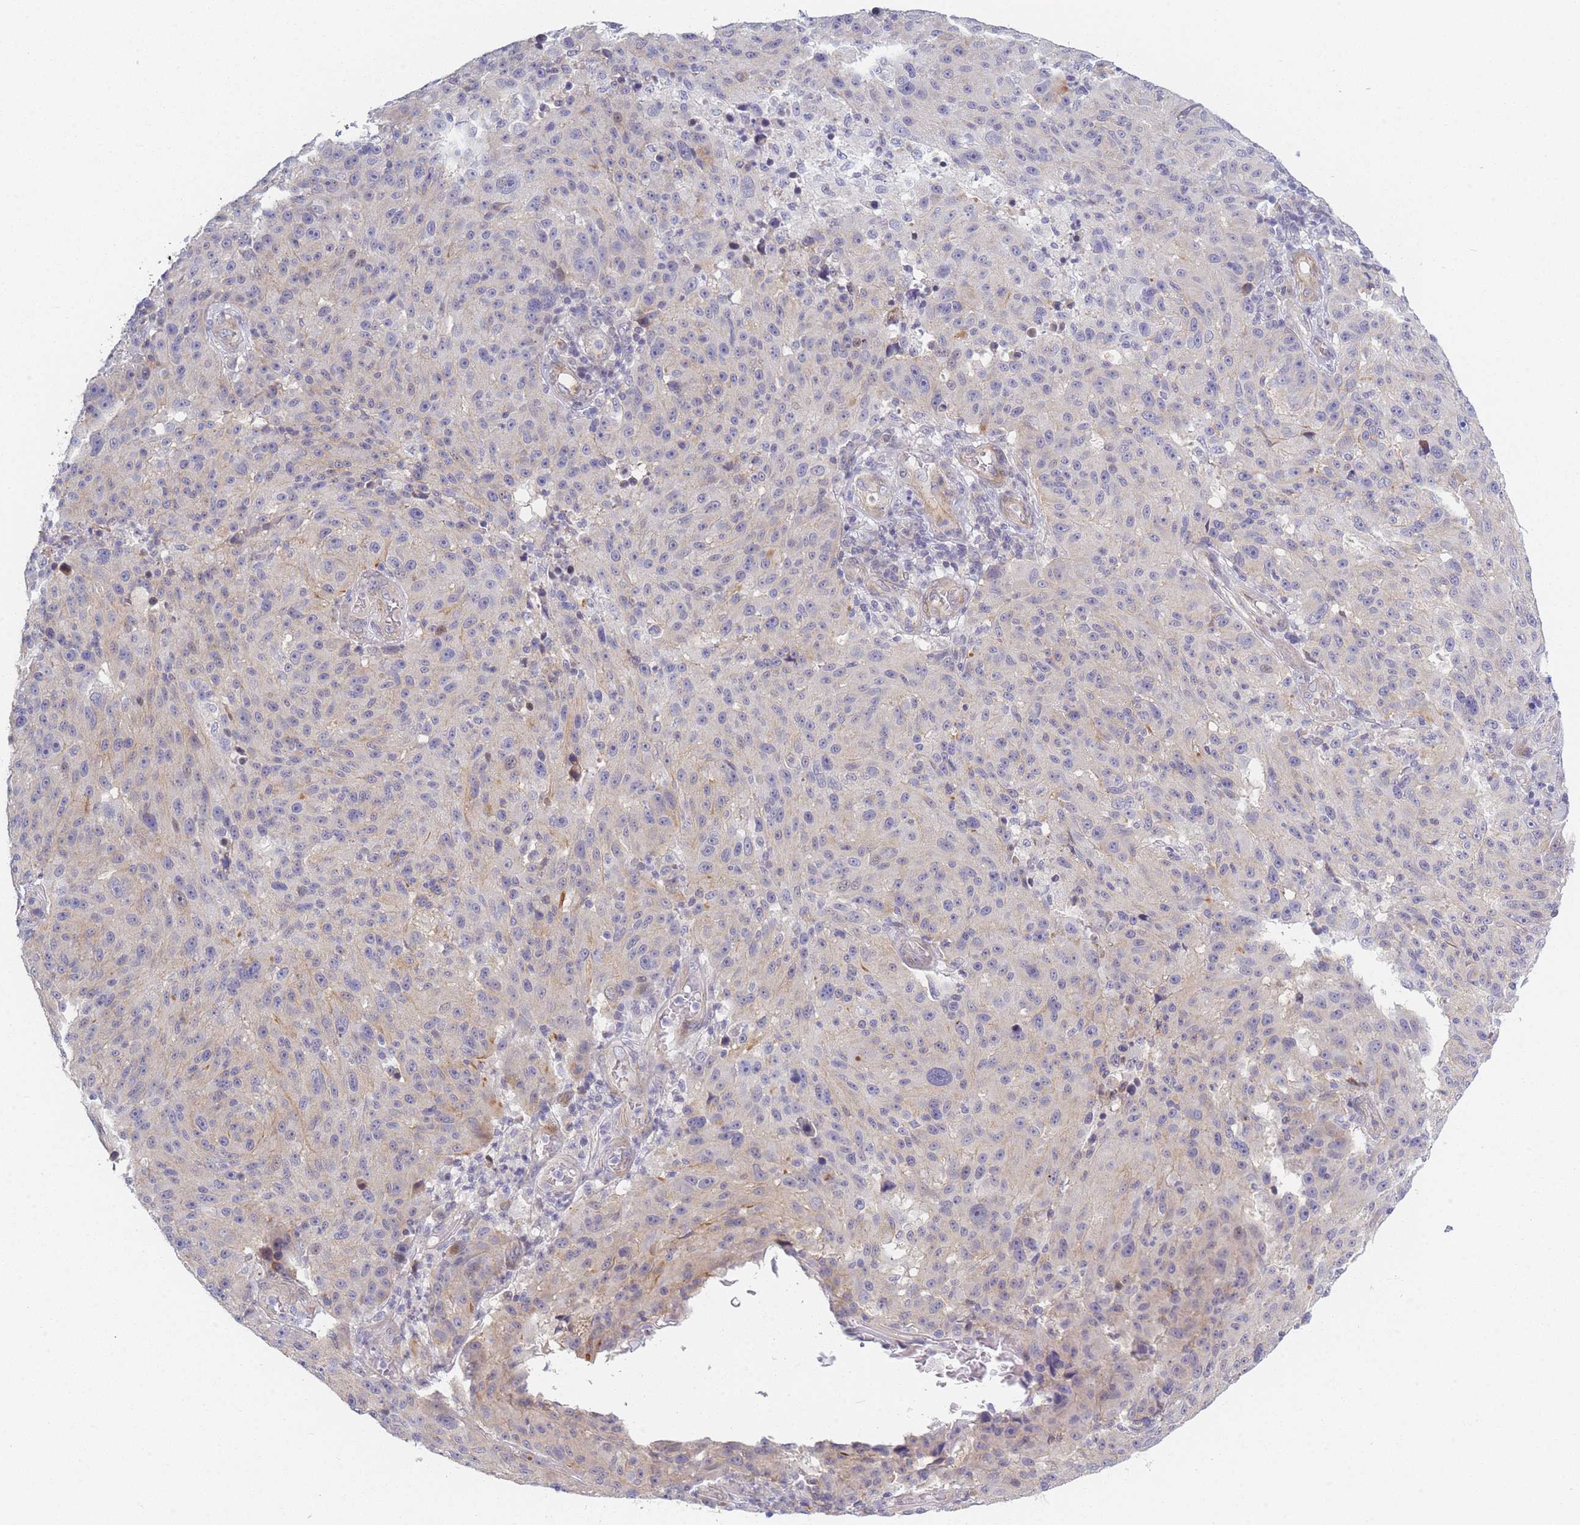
{"staining": {"intensity": "negative", "quantity": "none", "location": "none"}, "tissue": "melanoma", "cell_type": "Tumor cells", "image_type": "cancer", "snomed": [{"axis": "morphology", "description": "Malignant melanoma, NOS"}, {"axis": "topography", "description": "Skin"}], "caption": "An IHC image of melanoma is shown. There is no staining in tumor cells of melanoma. Brightfield microscopy of immunohistochemistry (IHC) stained with DAB (brown) and hematoxylin (blue), captured at high magnification.", "gene": "SLC7A6", "patient": {"sex": "male", "age": 53}}